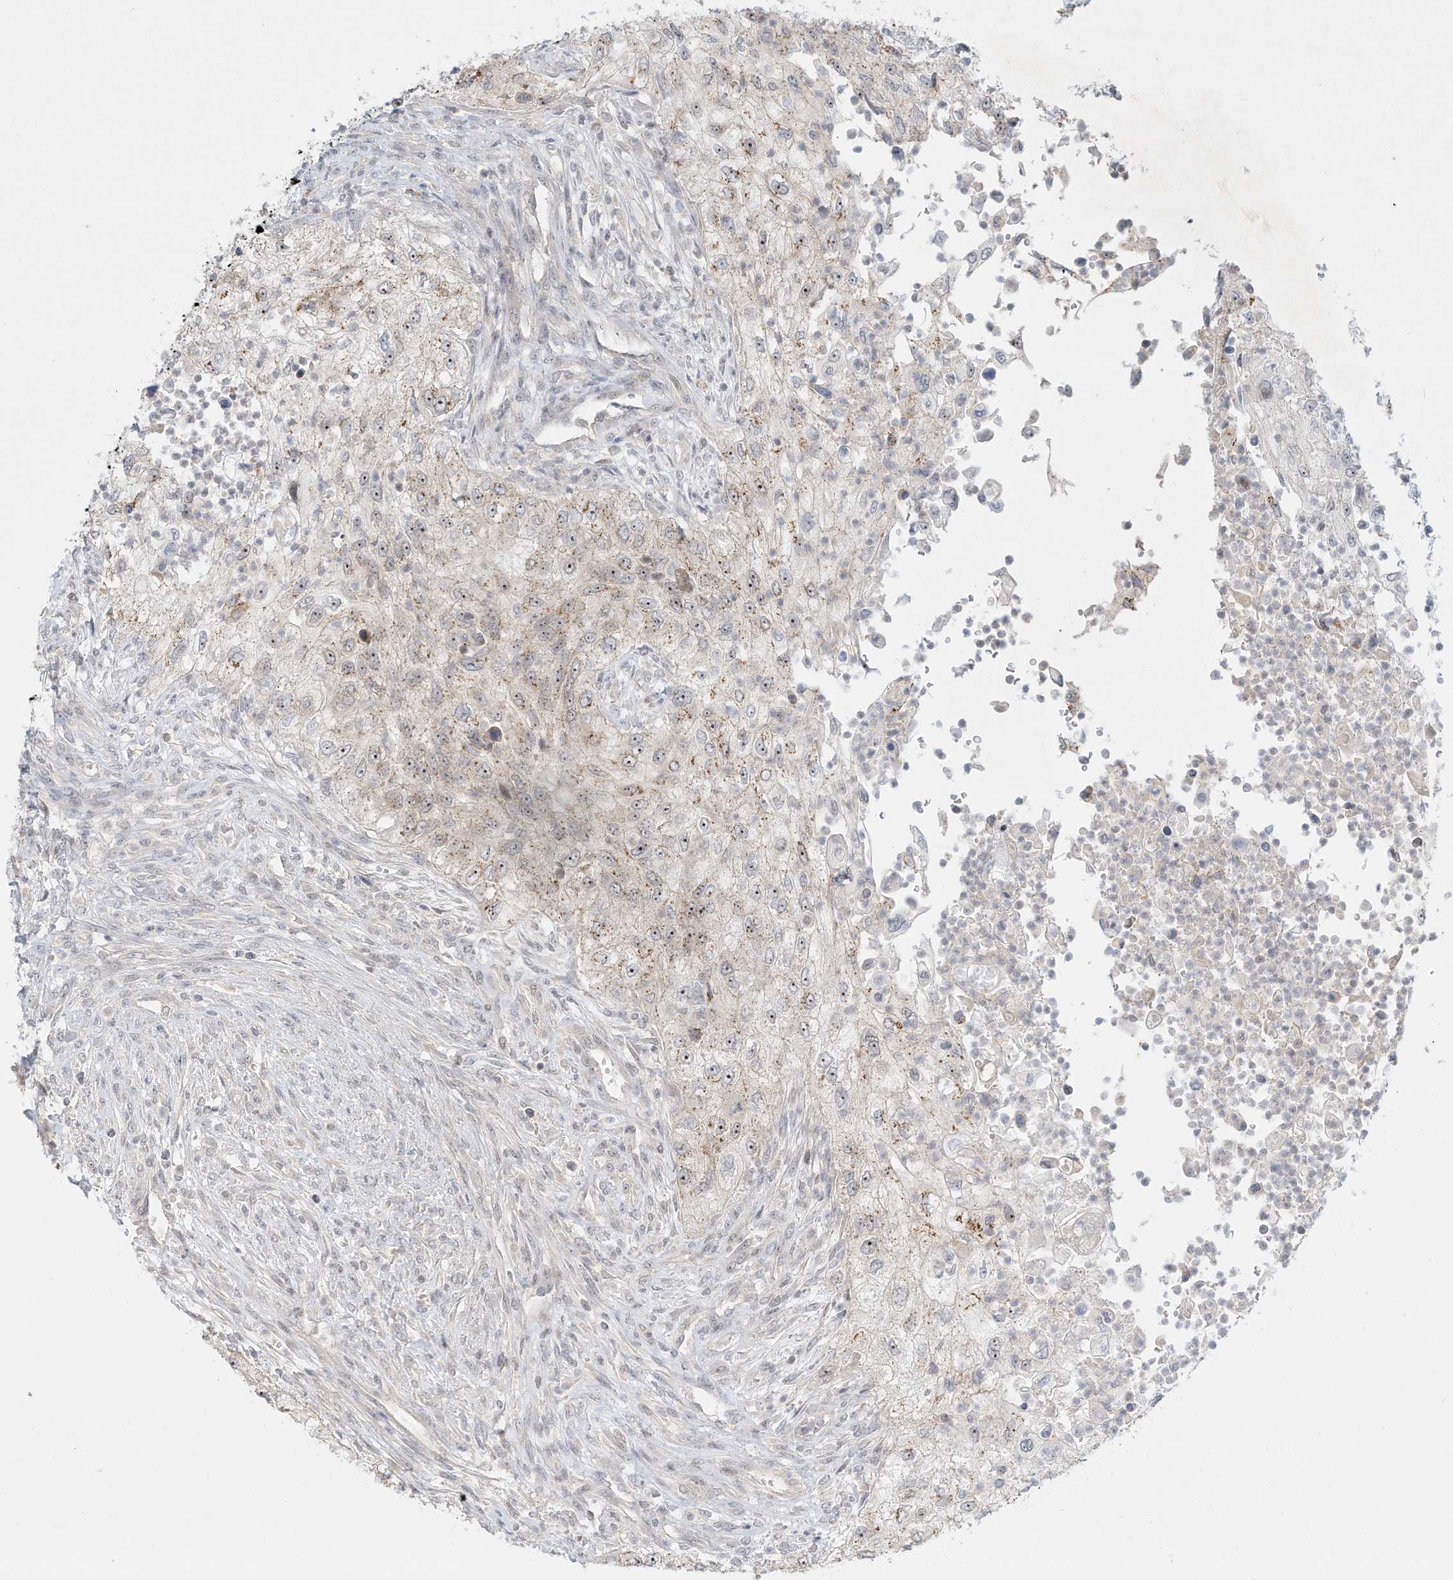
{"staining": {"intensity": "weak", "quantity": "<25%", "location": "cytoplasmic/membranous,nuclear"}, "tissue": "urothelial cancer", "cell_type": "Tumor cells", "image_type": "cancer", "snomed": [{"axis": "morphology", "description": "Urothelial carcinoma, High grade"}, {"axis": "topography", "description": "Urinary bladder"}], "caption": "This is an IHC micrograph of urothelial cancer. There is no staining in tumor cells.", "gene": "PAK6", "patient": {"sex": "female", "age": 60}}